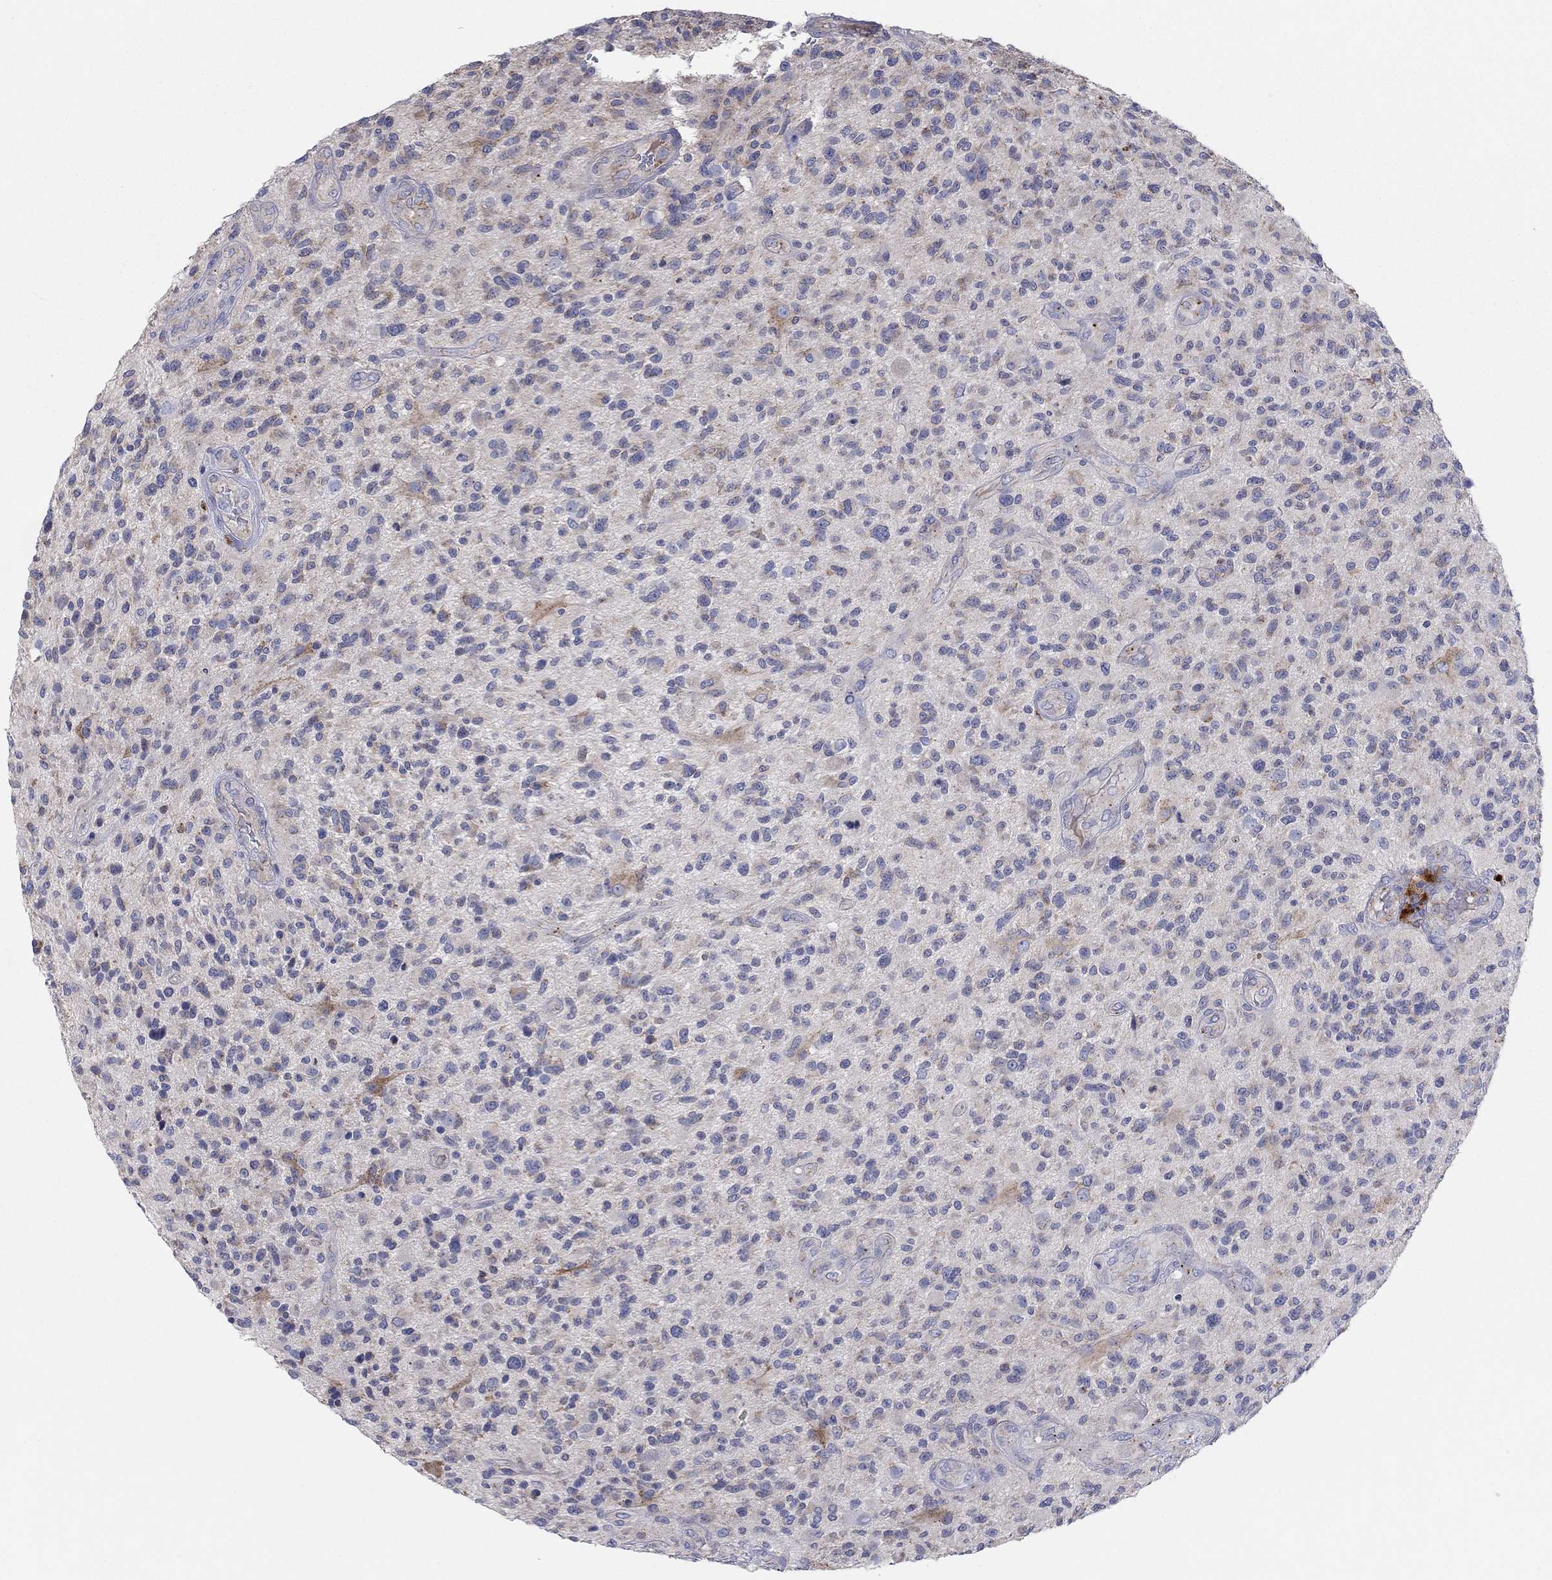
{"staining": {"intensity": "negative", "quantity": "none", "location": "none"}, "tissue": "glioma", "cell_type": "Tumor cells", "image_type": "cancer", "snomed": [{"axis": "morphology", "description": "Glioma, malignant, High grade"}, {"axis": "topography", "description": "Brain"}], "caption": "High magnification brightfield microscopy of glioma stained with DAB (brown) and counterstained with hematoxylin (blue): tumor cells show no significant staining.", "gene": "BCO2", "patient": {"sex": "male", "age": 47}}